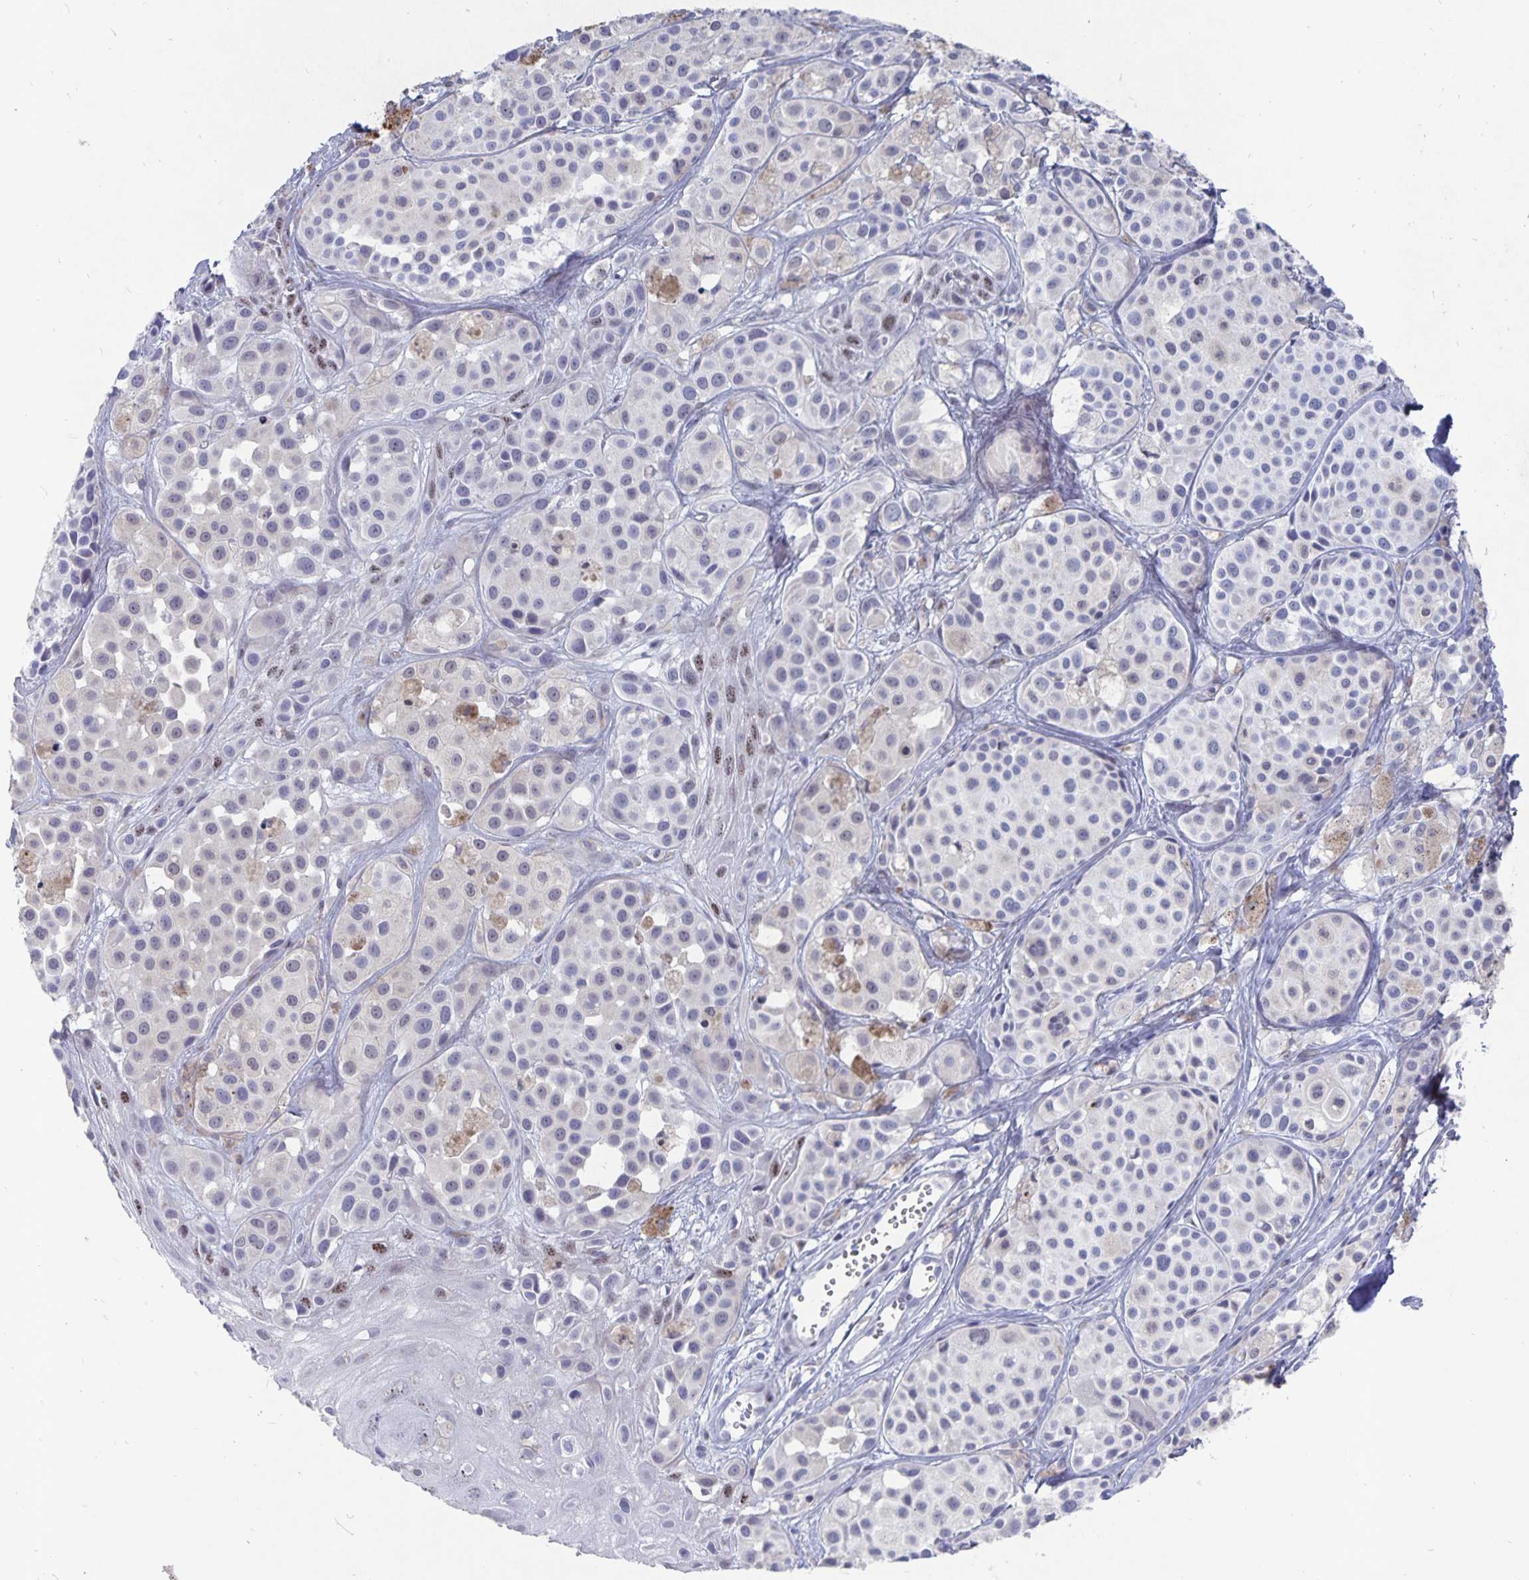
{"staining": {"intensity": "weak", "quantity": "<25%", "location": "nuclear"}, "tissue": "melanoma", "cell_type": "Tumor cells", "image_type": "cancer", "snomed": [{"axis": "morphology", "description": "Malignant melanoma, NOS"}, {"axis": "topography", "description": "Skin"}], "caption": "Tumor cells show no significant expression in melanoma.", "gene": "SMOC1", "patient": {"sex": "male", "age": 77}}